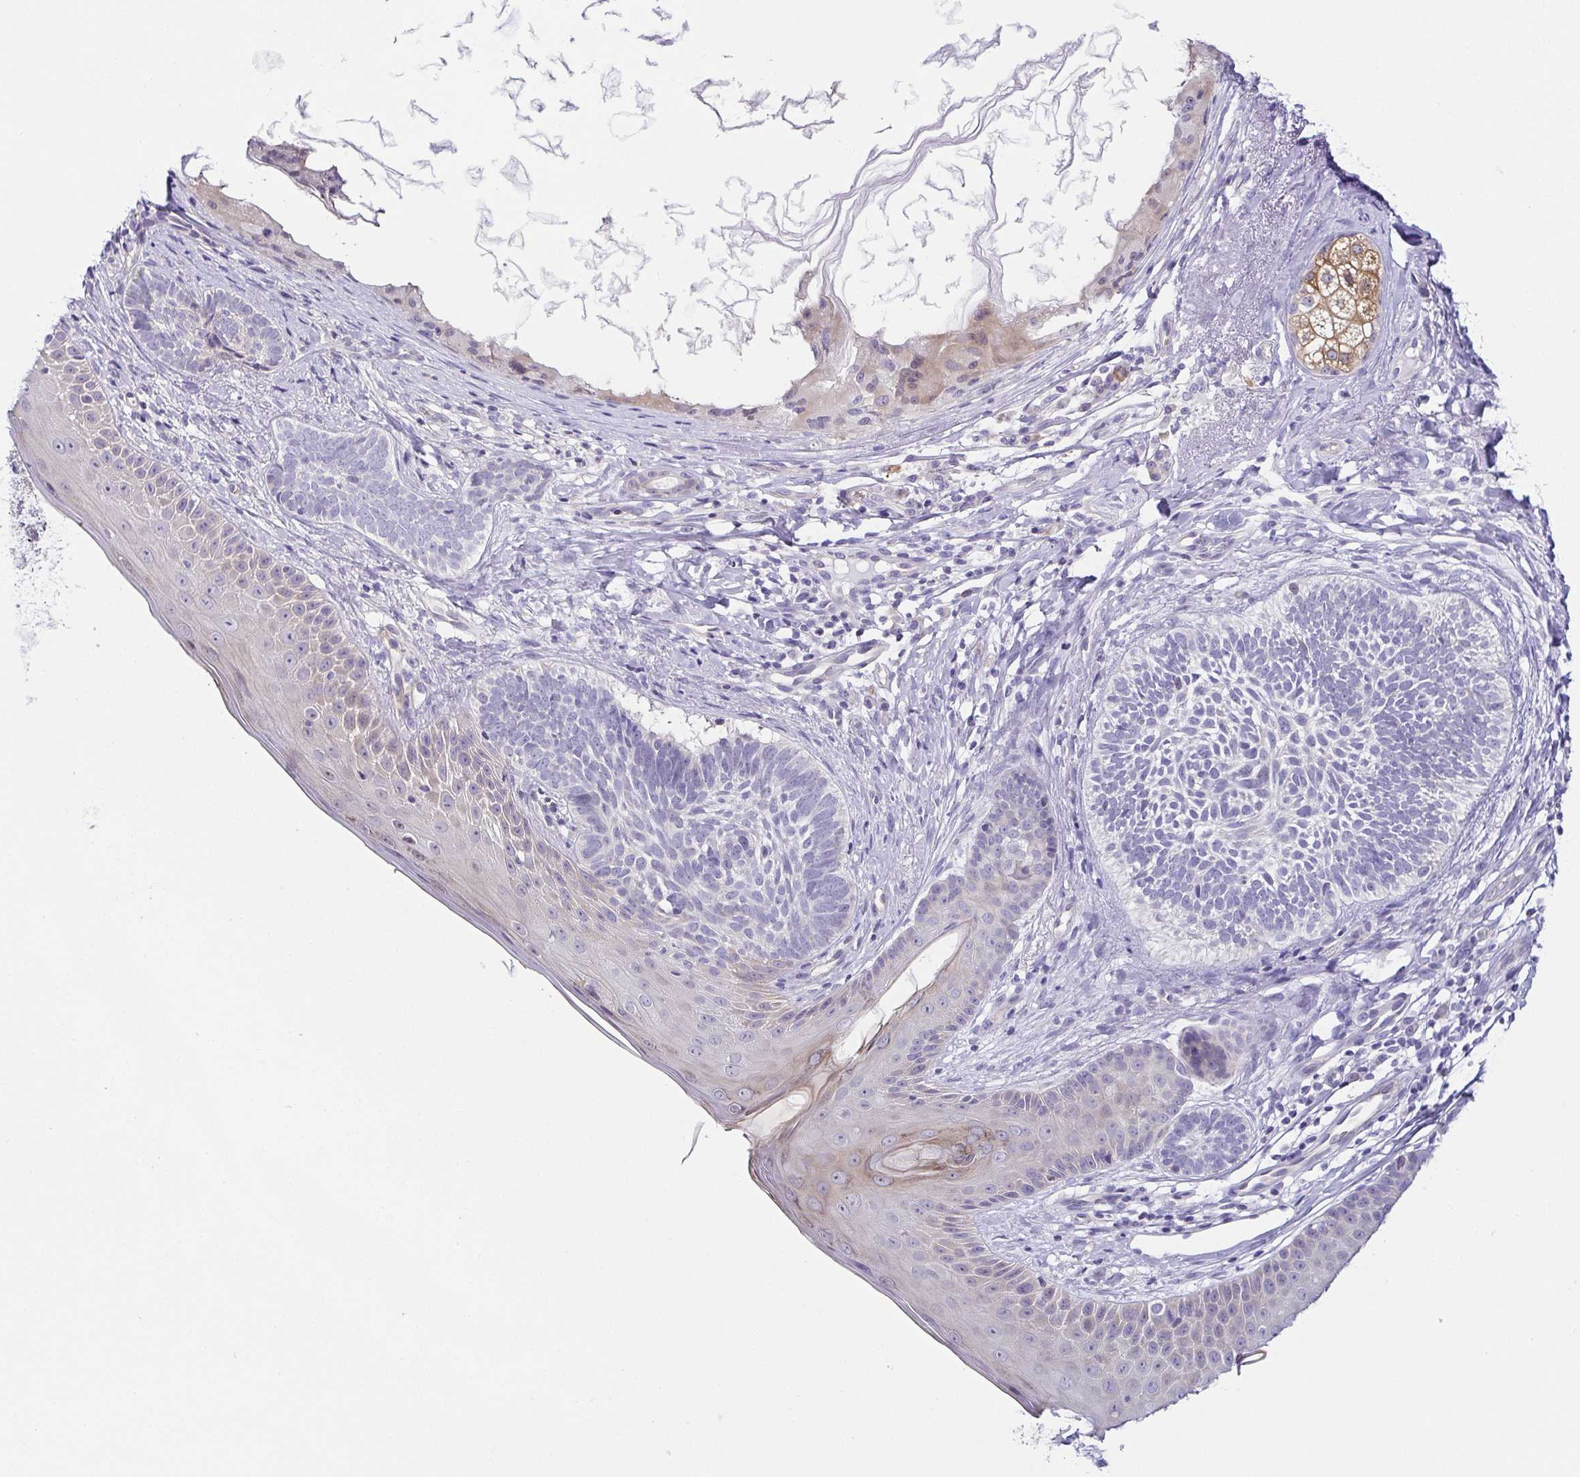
{"staining": {"intensity": "negative", "quantity": "none", "location": "none"}, "tissue": "skin cancer", "cell_type": "Tumor cells", "image_type": "cancer", "snomed": [{"axis": "morphology", "description": "Basal cell carcinoma"}, {"axis": "topography", "description": "Skin"}], "caption": "The immunohistochemistry (IHC) image has no significant staining in tumor cells of skin basal cell carcinoma tissue. Brightfield microscopy of IHC stained with DAB (brown) and hematoxylin (blue), captured at high magnification.", "gene": "FAM162B", "patient": {"sex": "female", "age": 74}}